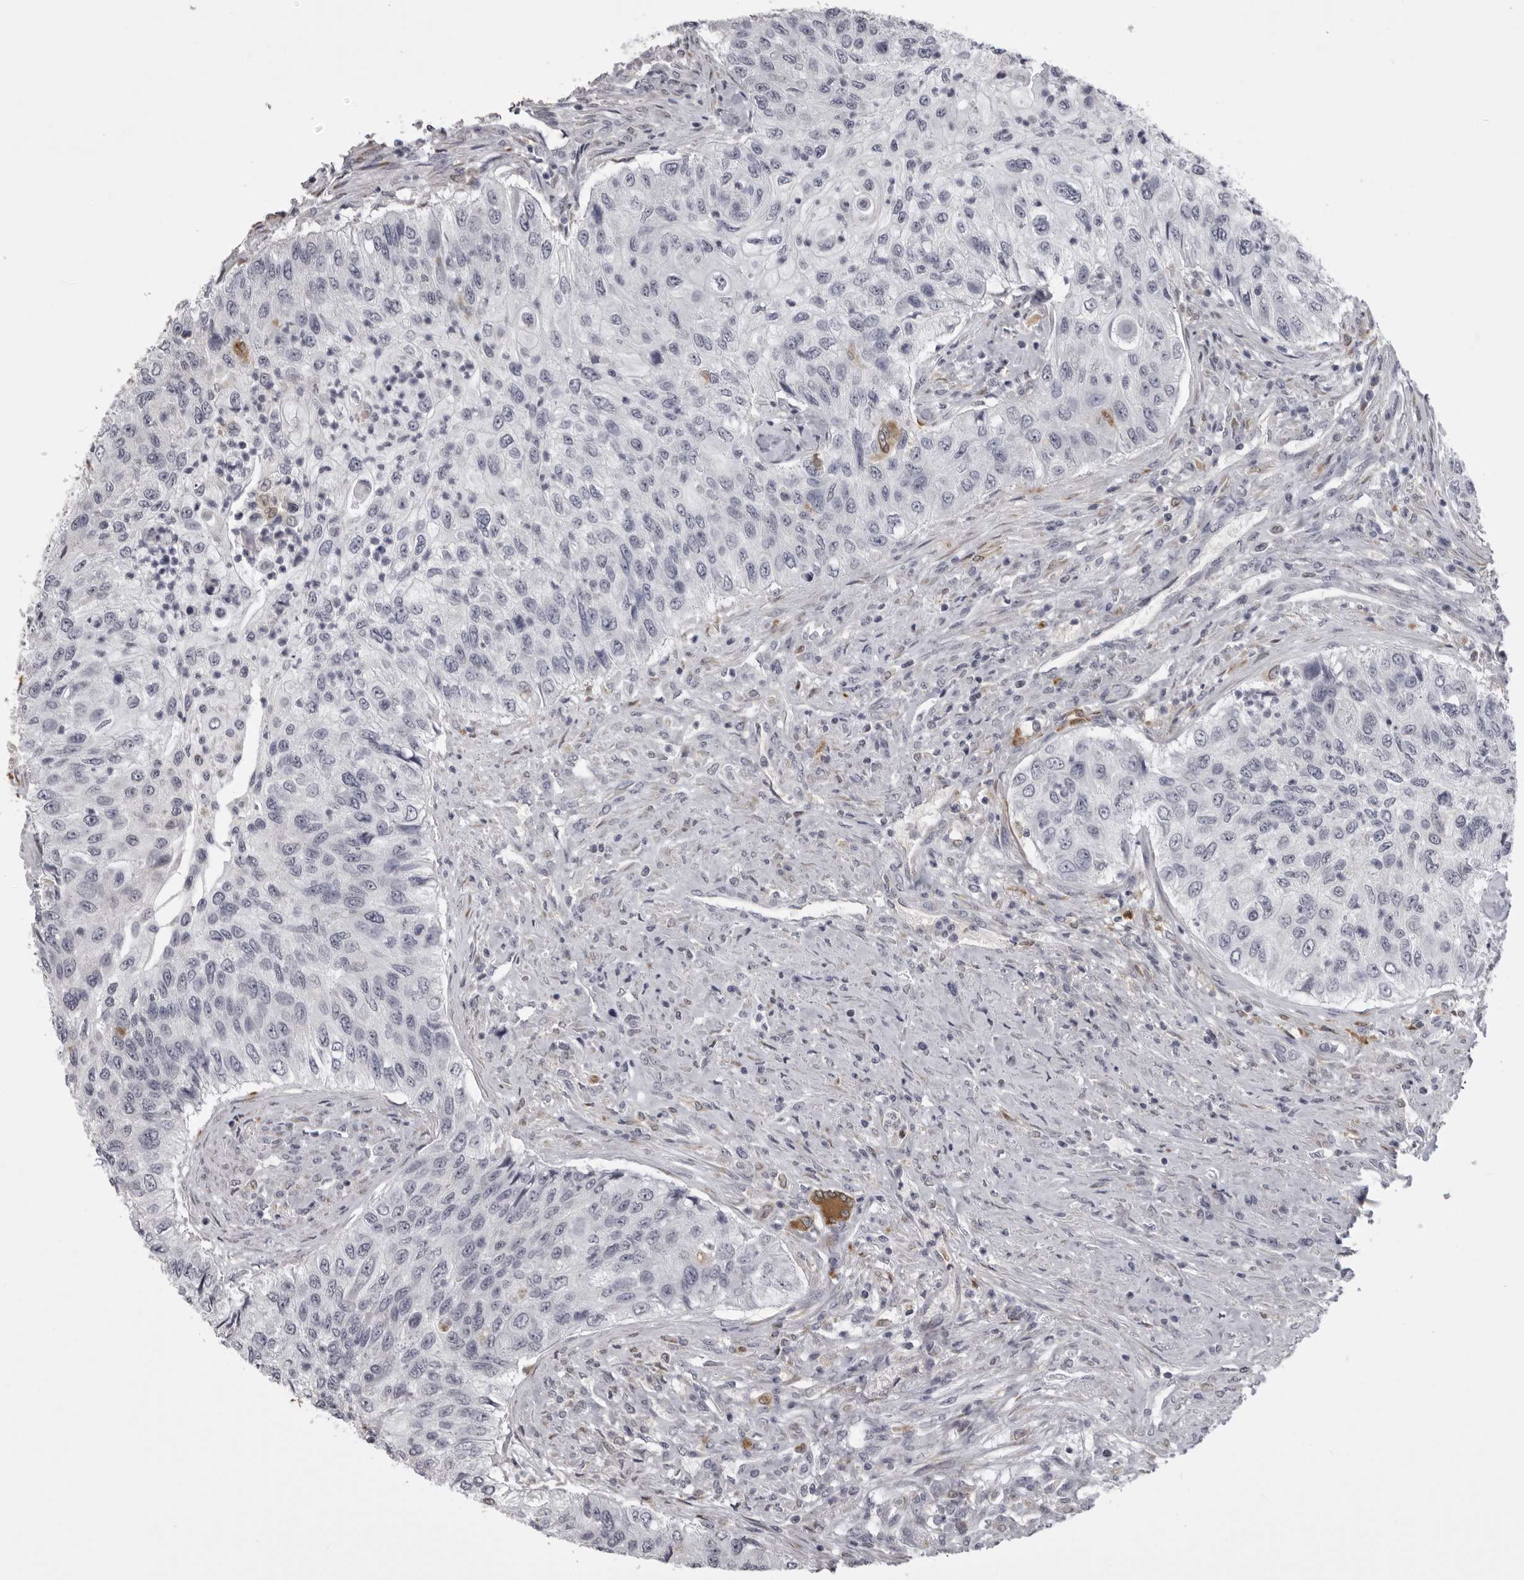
{"staining": {"intensity": "negative", "quantity": "none", "location": "none"}, "tissue": "urothelial cancer", "cell_type": "Tumor cells", "image_type": "cancer", "snomed": [{"axis": "morphology", "description": "Urothelial carcinoma, High grade"}, {"axis": "topography", "description": "Urinary bladder"}], "caption": "A micrograph of urothelial carcinoma (high-grade) stained for a protein demonstrates no brown staining in tumor cells.", "gene": "NCEH1", "patient": {"sex": "female", "age": 60}}